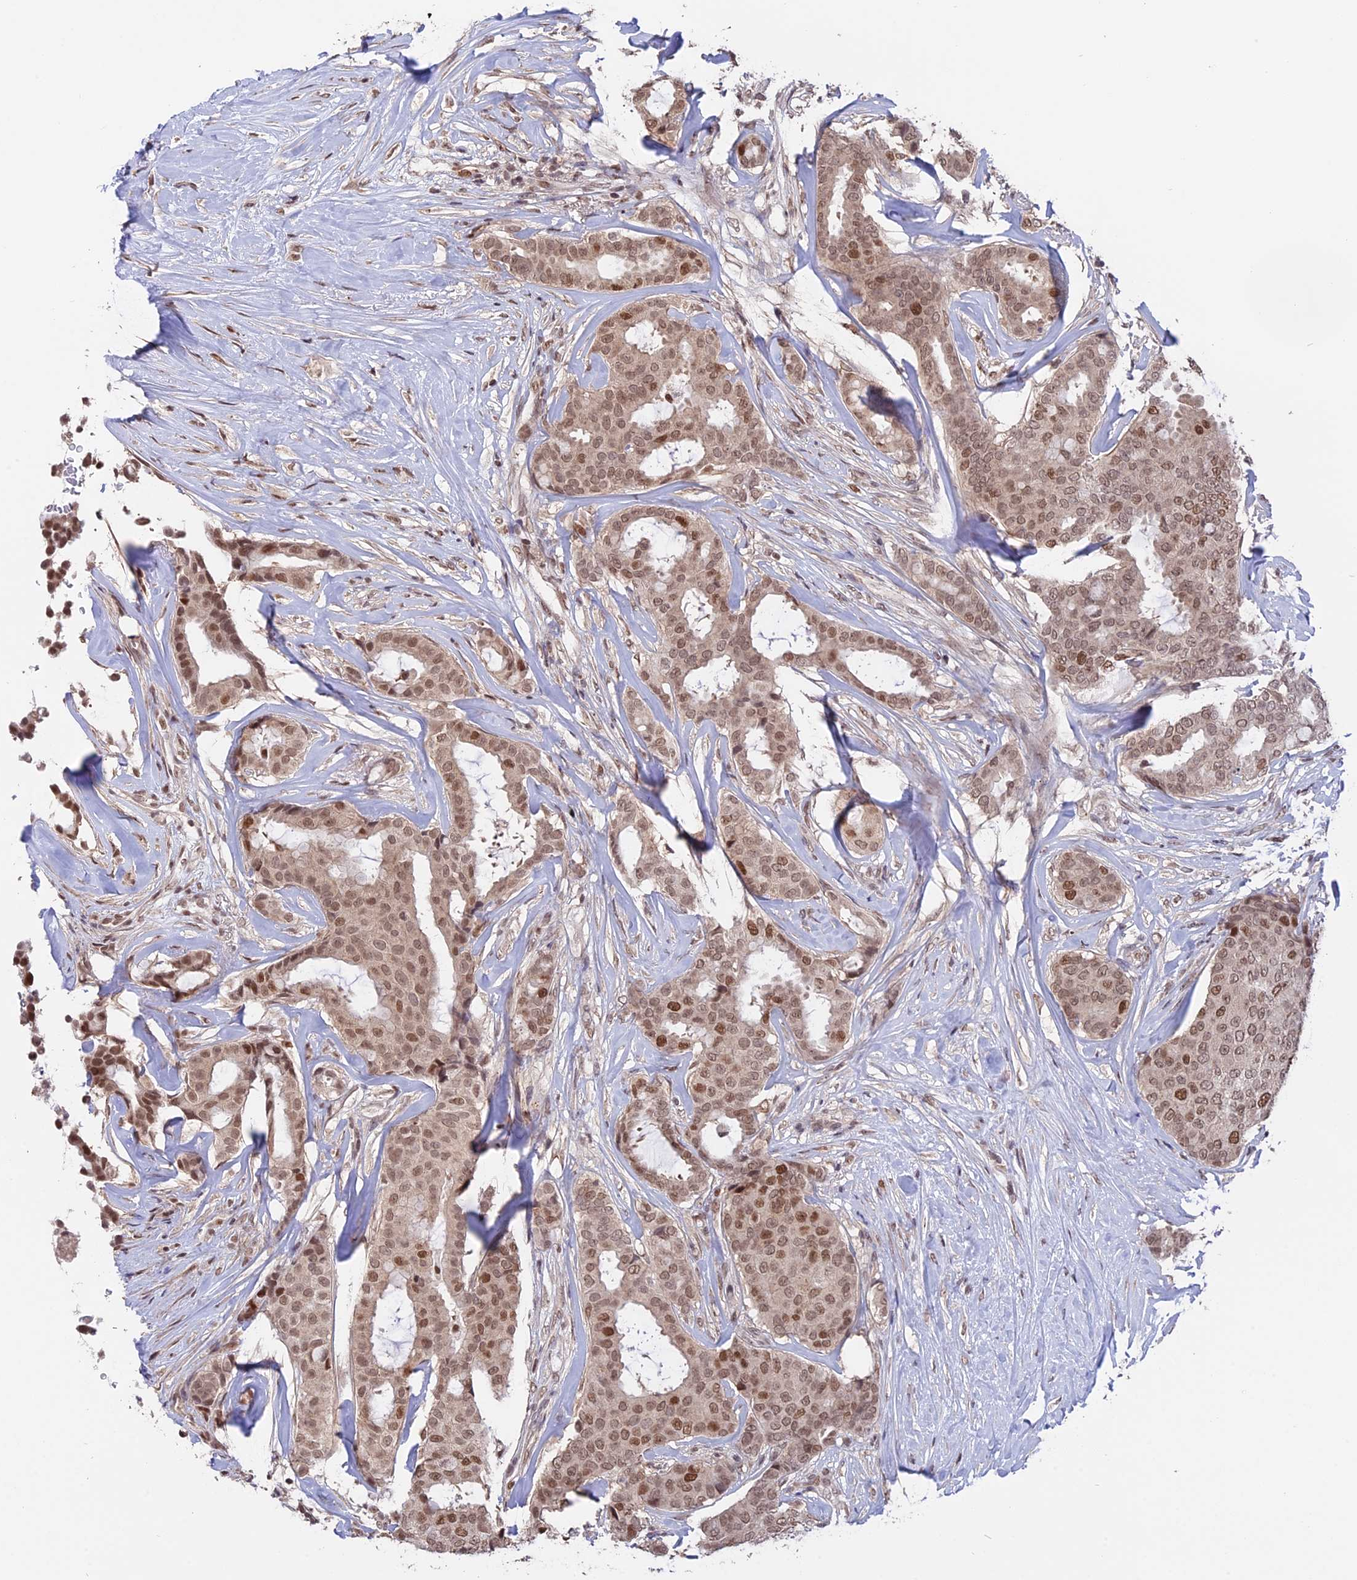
{"staining": {"intensity": "moderate", "quantity": ">75%", "location": "nuclear"}, "tissue": "breast cancer", "cell_type": "Tumor cells", "image_type": "cancer", "snomed": [{"axis": "morphology", "description": "Duct carcinoma"}, {"axis": "topography", "description": "Breast"}], "caption": "Protein staining displays moderate nuclear expression in about >75% of tumor cells in breast cancer. The protein of interest is stained brown, and the nuclei are stained in blue (DAB IHC with brightfield microscopy, high magnification).", "gene": "RFC5", "patient": {"sex": "female", "age": 75}}